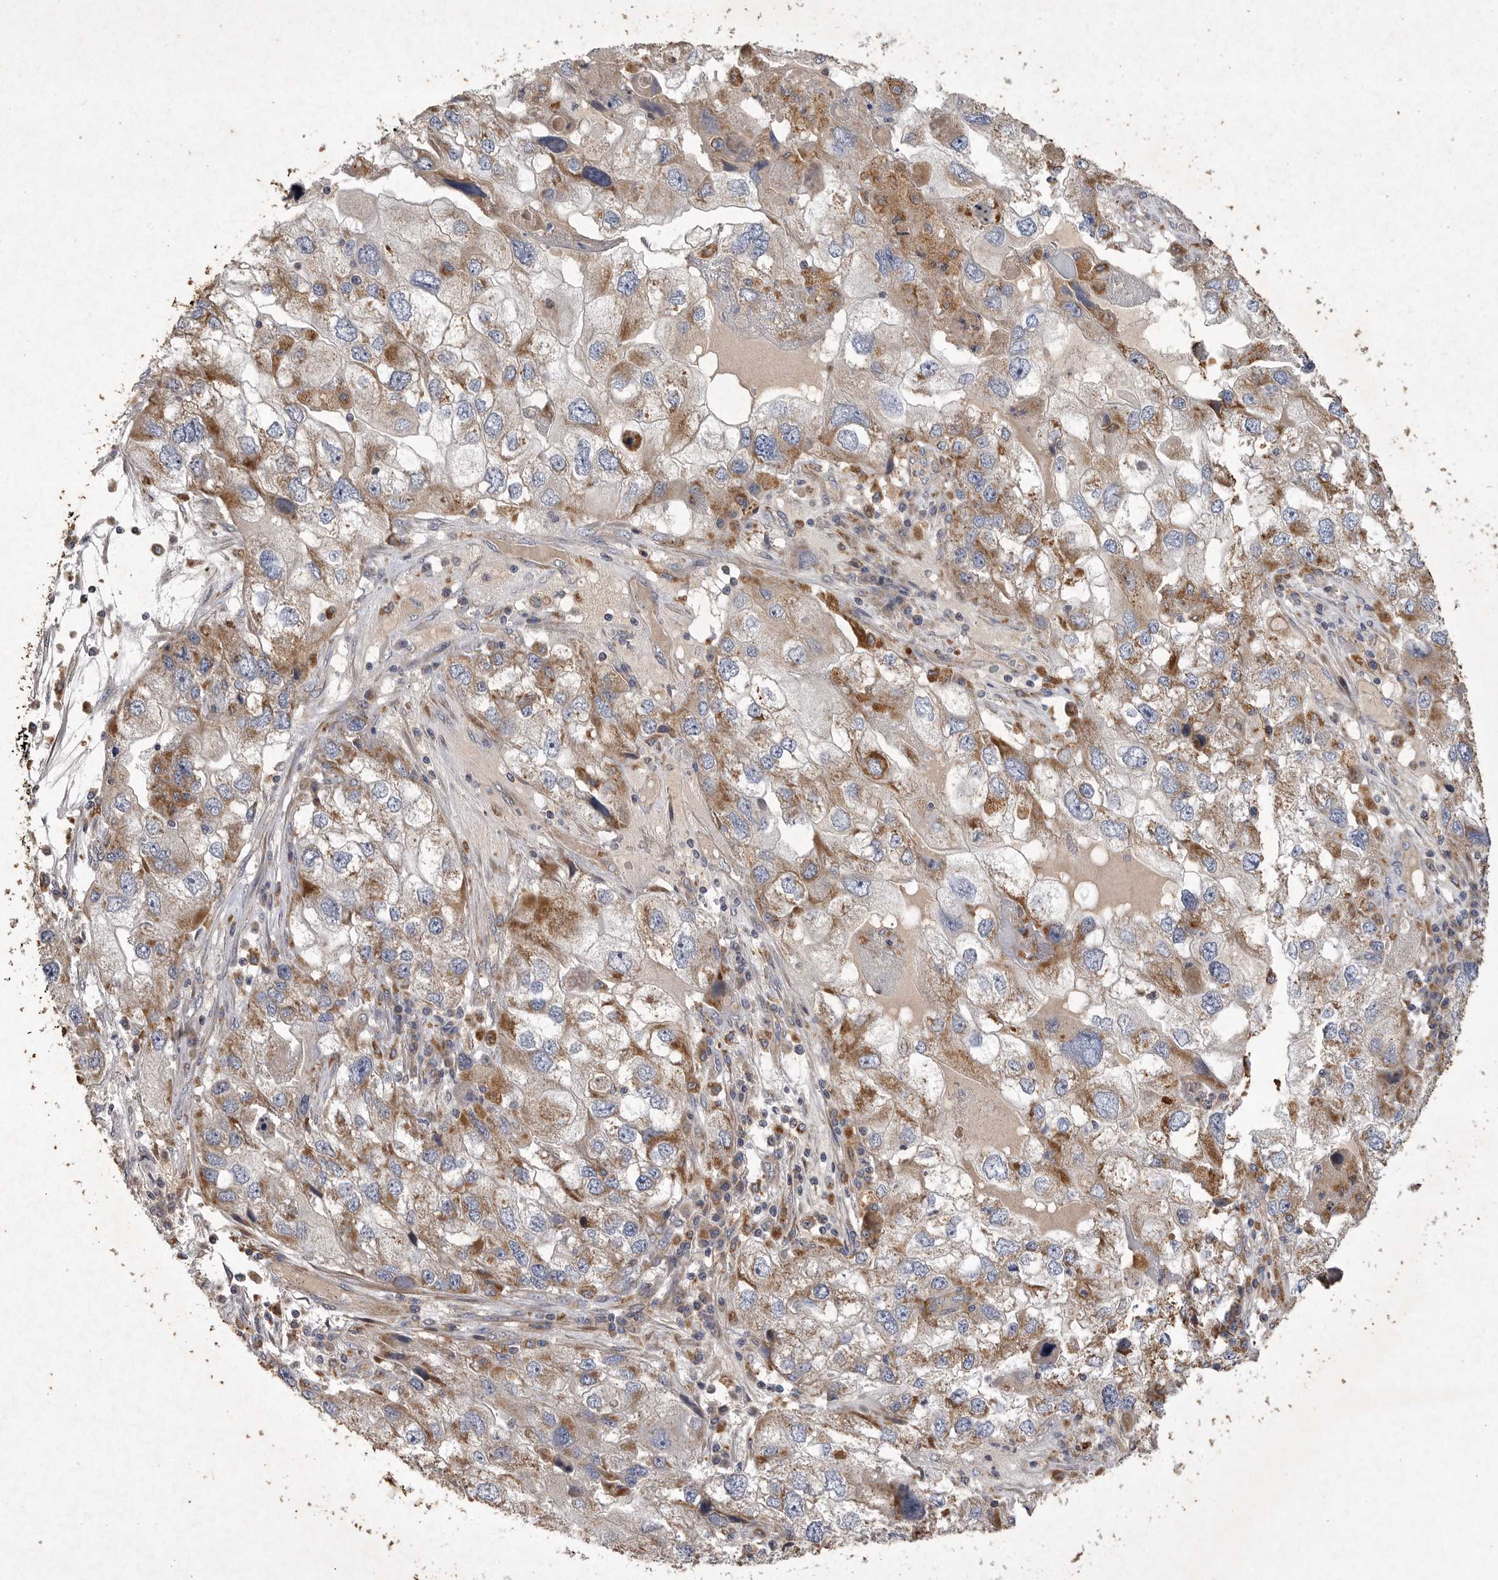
{"staining": {"intensity": "moderate", "quantity": ">75%", "location": "cytoplasmic/membranous"}, "tissue": "endometrial cancer", "cell_type": "Tumor cells", "image_type": "cancer", "snomed": [{"axis": "morphology", "description": "Adenocarcinoma, NOS"}, {"axis": "topography", "description": "Endometrium"}], "caption": "A histopathology image of endometrial cancer stained for a protein shows moderate cytoplasmic/membranous brown staining in tumor cells.", "gene": "MRPL41", "patient": {"sex": "female", "age": 49}}